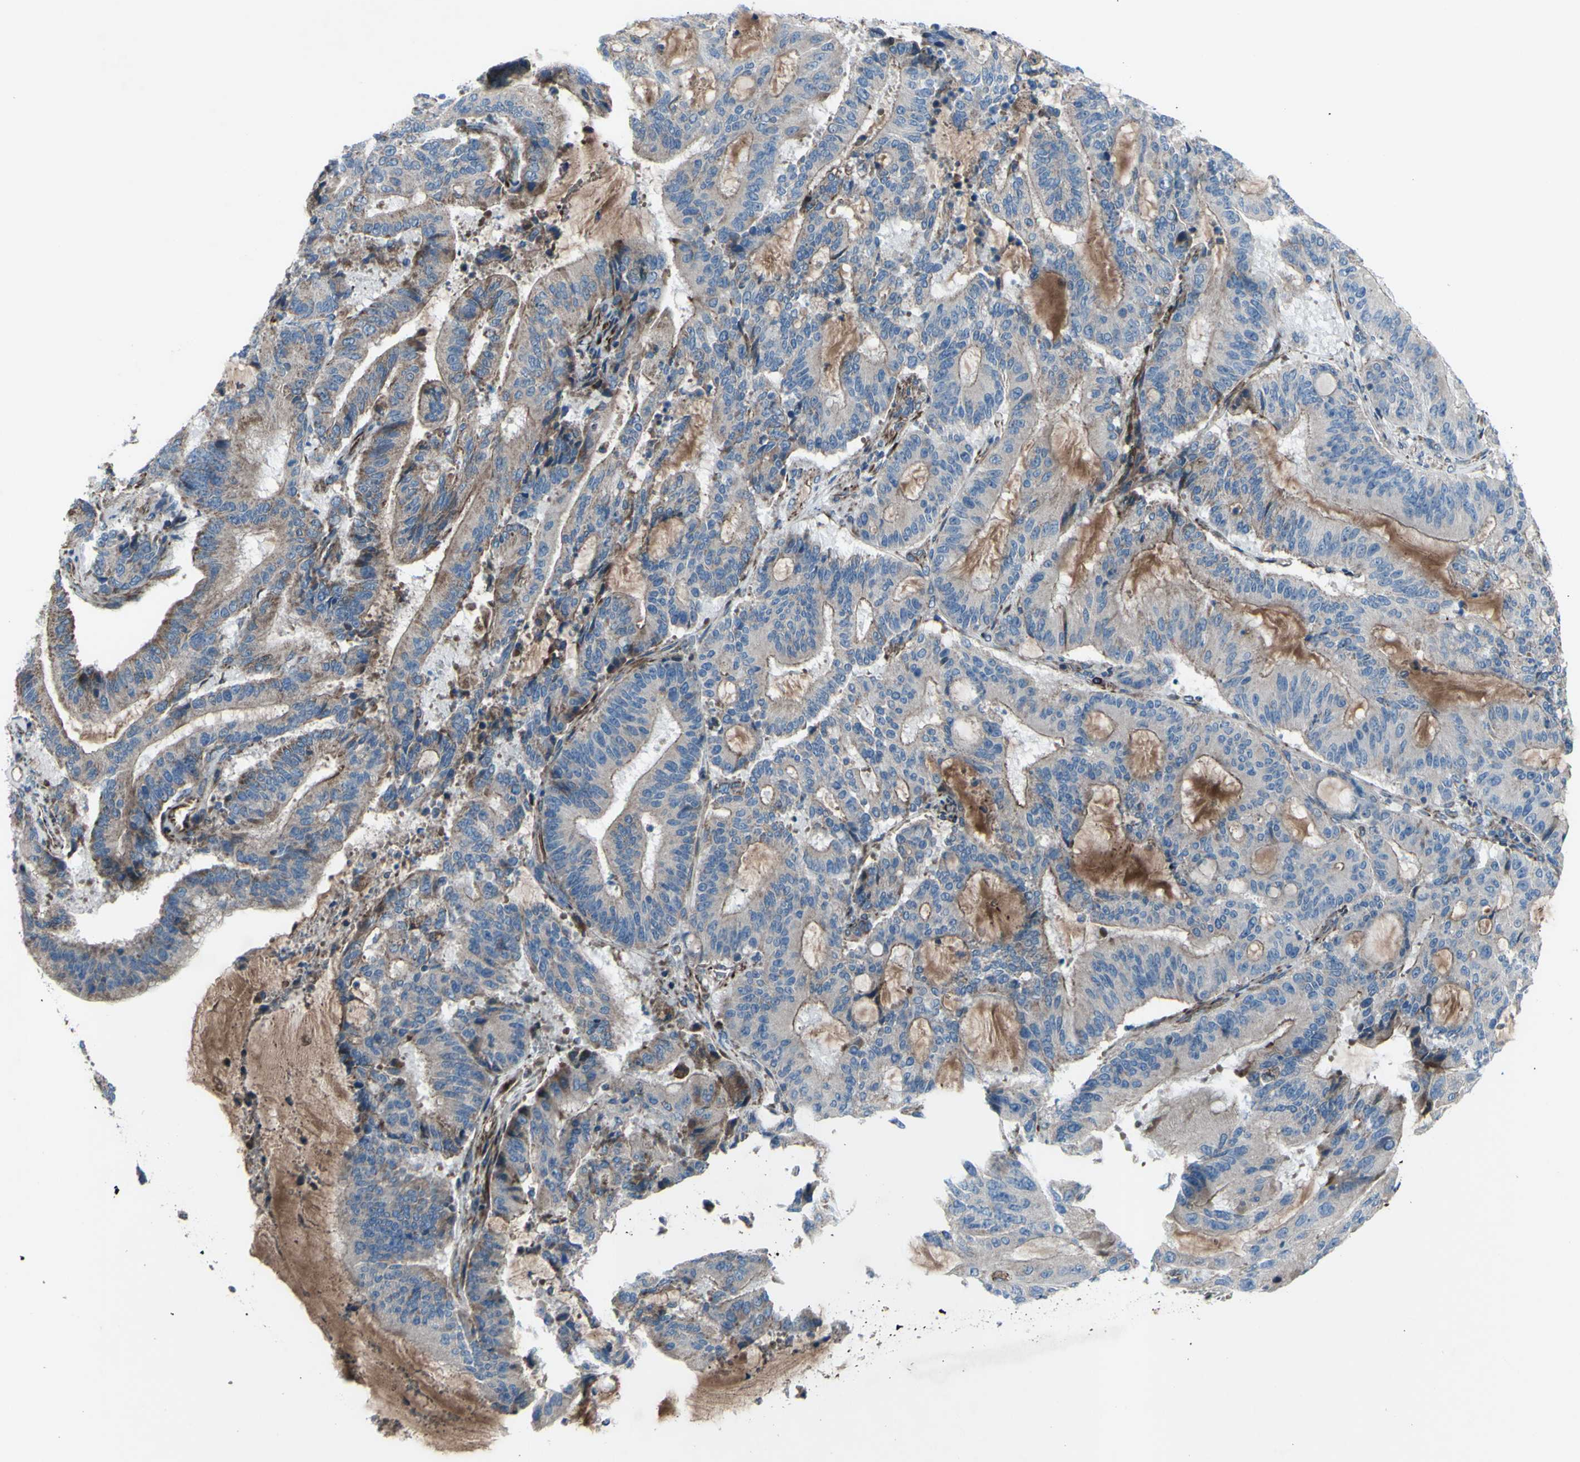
{"staining": {"intensity": "weak", "quantity": ">75%", "location": "cytoplasmic/membranous"}, "tissue": "liver cancer", "cell_type": "Tumor cells", "image_type": "cancer", "snomed": [{"axis": "morphology", "description": "Cholangiocarcinoma"}, {"axis": "topography", "description": "Liver"}], "caption": "The micrograph exhibits staining of cholangiocarcinoma (liver), revealing weak cytoplasmic/membranous protein expression (brown color) within tumor cells.", "gene": "EMC7", "patient": {"sex": "female", "age": 73}}